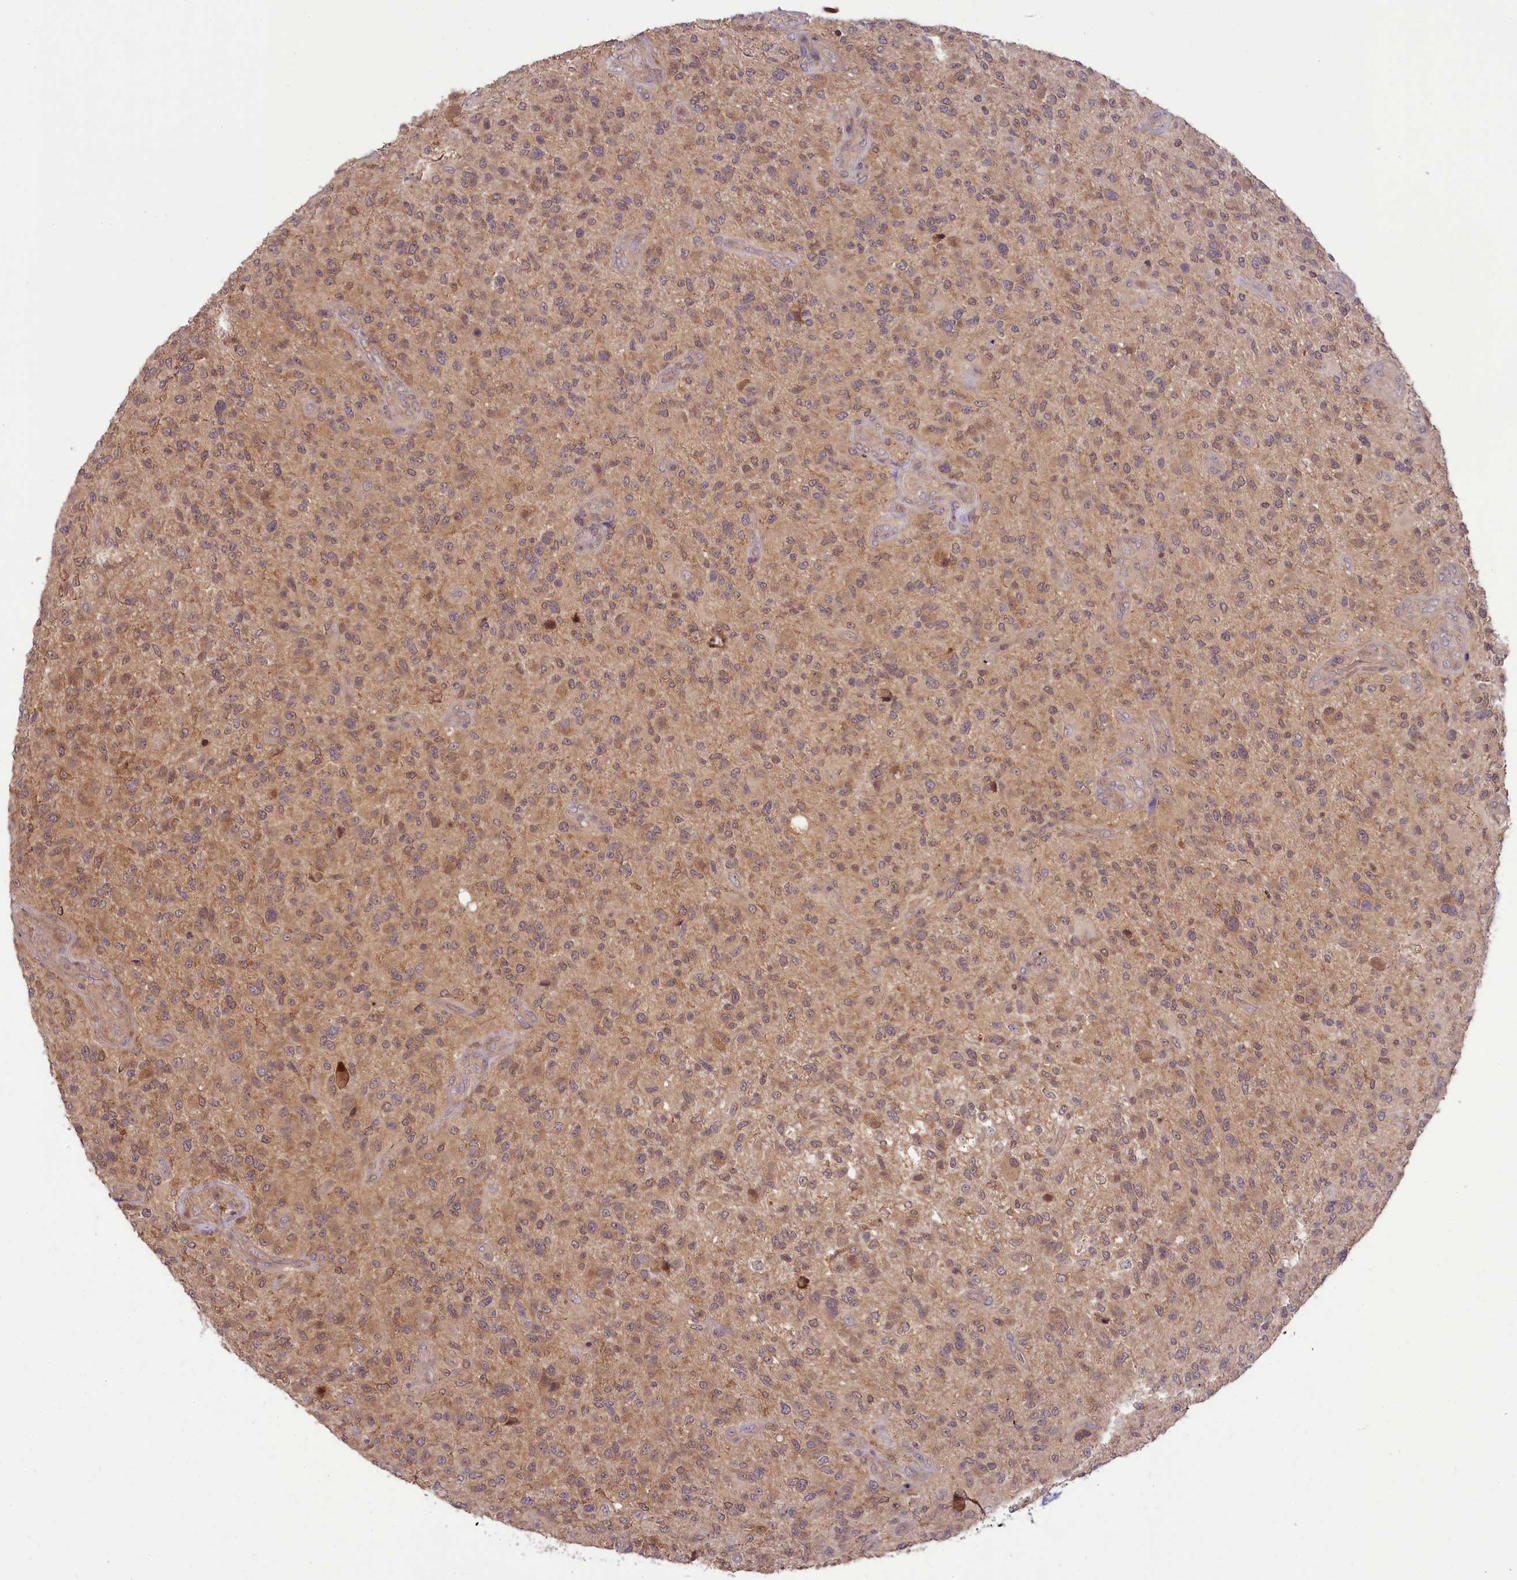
{"staining": {"intensity": "weak", "quantity": "<25%", "location": "cytoplasmic/membranous"}, "tissue": "glioma", "cell_type": "Tumor cells", "image_type": "cancer", "snomed": [{"axis": "morphology", "description": "Glioma, malignant, High grade"}, {"axis": "topography", "description": "Brain"}], "caption": "High magnification brightfield microscopy of glioma stained with DAB (3,3'-diaminobenzidine) (brown) and counterstained with hematoxylin (blue): tumor cells show no significant staining.", "gene": "RIC8A", "patient": {"sex": "male", "age": 47}}